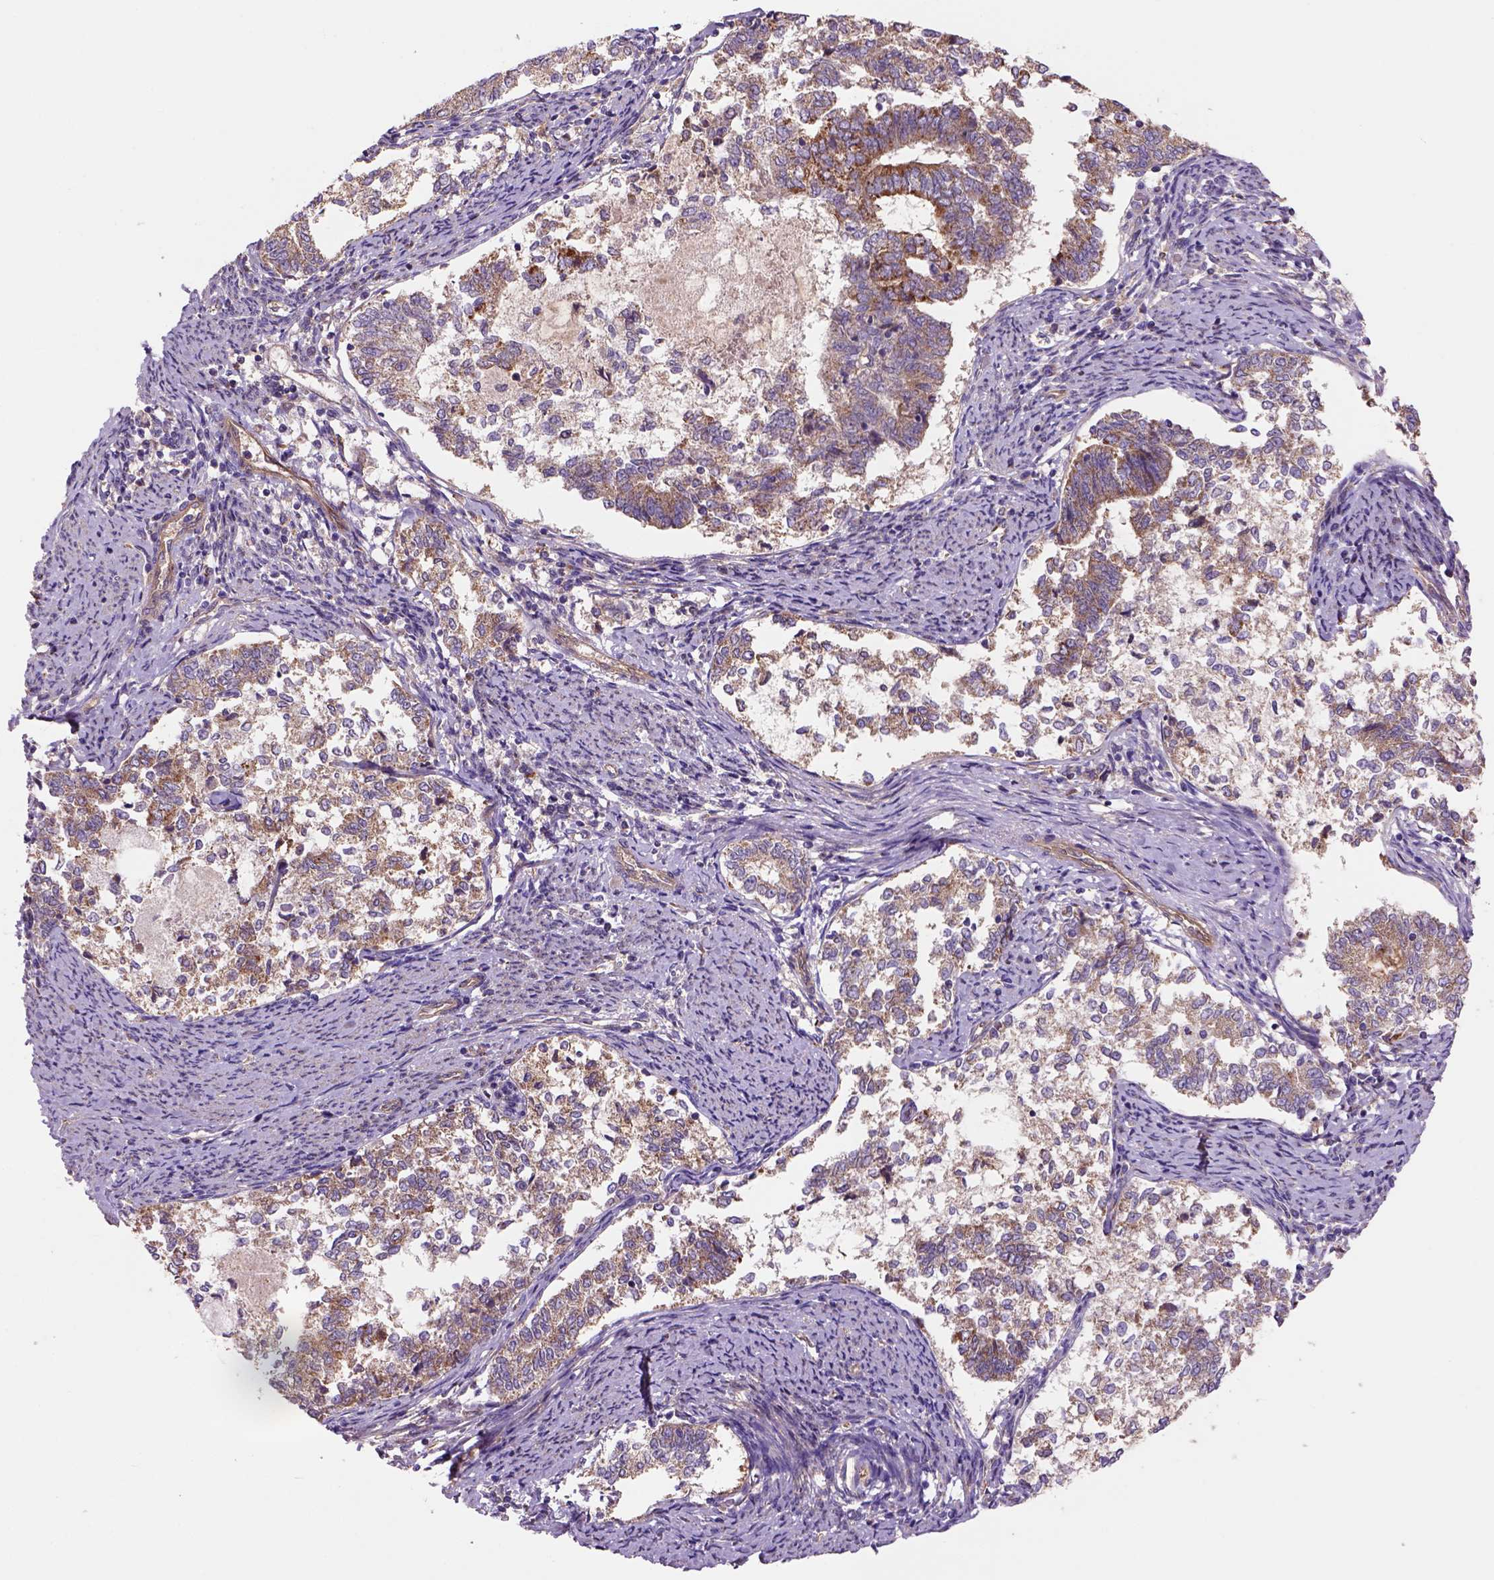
{"staining": {"intensity": "moderate", "quantity": "<25%", "location": "cytoplasmic/membranous"}, "tissue": "endometrial cancer", "cell_type": "Tumor cells", "image_type": "cancer", "snomed": [{"axis": "morphology", "description": "Adenocarcinoma, NOS"}, {"axis": "topography", "description": "Endometrium"}], "caption": "Moderate cytoplasmic/membranous protein staining is appreciated in about <25% of tumor cells in endometrial cancer.", "gene": "WARS2", "patient": {"sex": "female", "age": 65}}